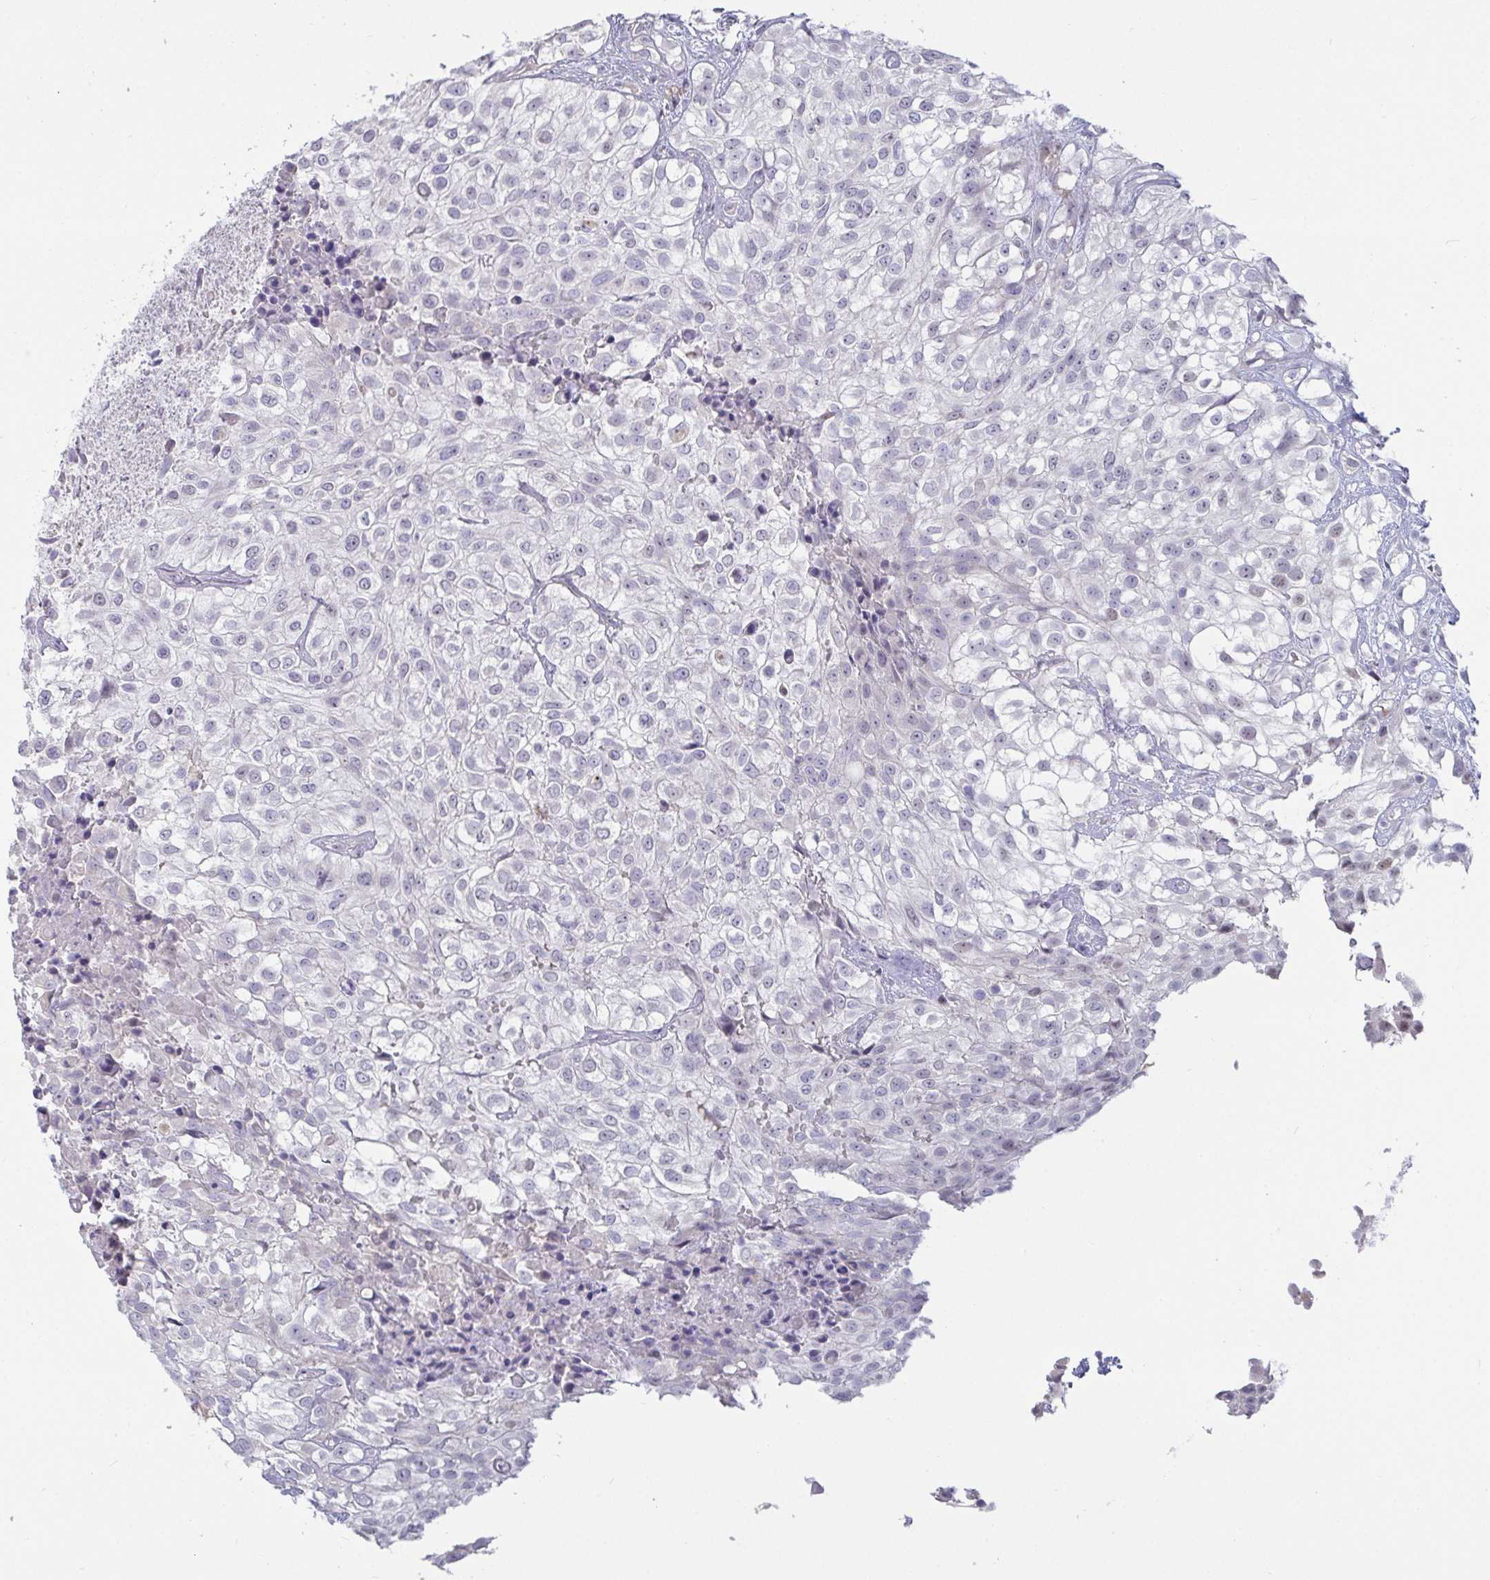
{"staining": {"intensity": "negative", "quantity": "none", "location": "none"}, "tissue": "urothelial cancer", "cell_type": "Tumor cells", "image_type": "cancer", "snomed": [{"axis": "morphology", "description": "Urothelial carcinoma, High grade"}, {"axis": "topography", "description": "Urinary bladder"}], "caption": "Immunohistochemistry histopathology image of neoplastic tissue: urothelial cancer stained with DAB shows no significant protein positivity in tumor cells.", "gene": "MYC", "patient": {"sex": "male", "age": 56}}